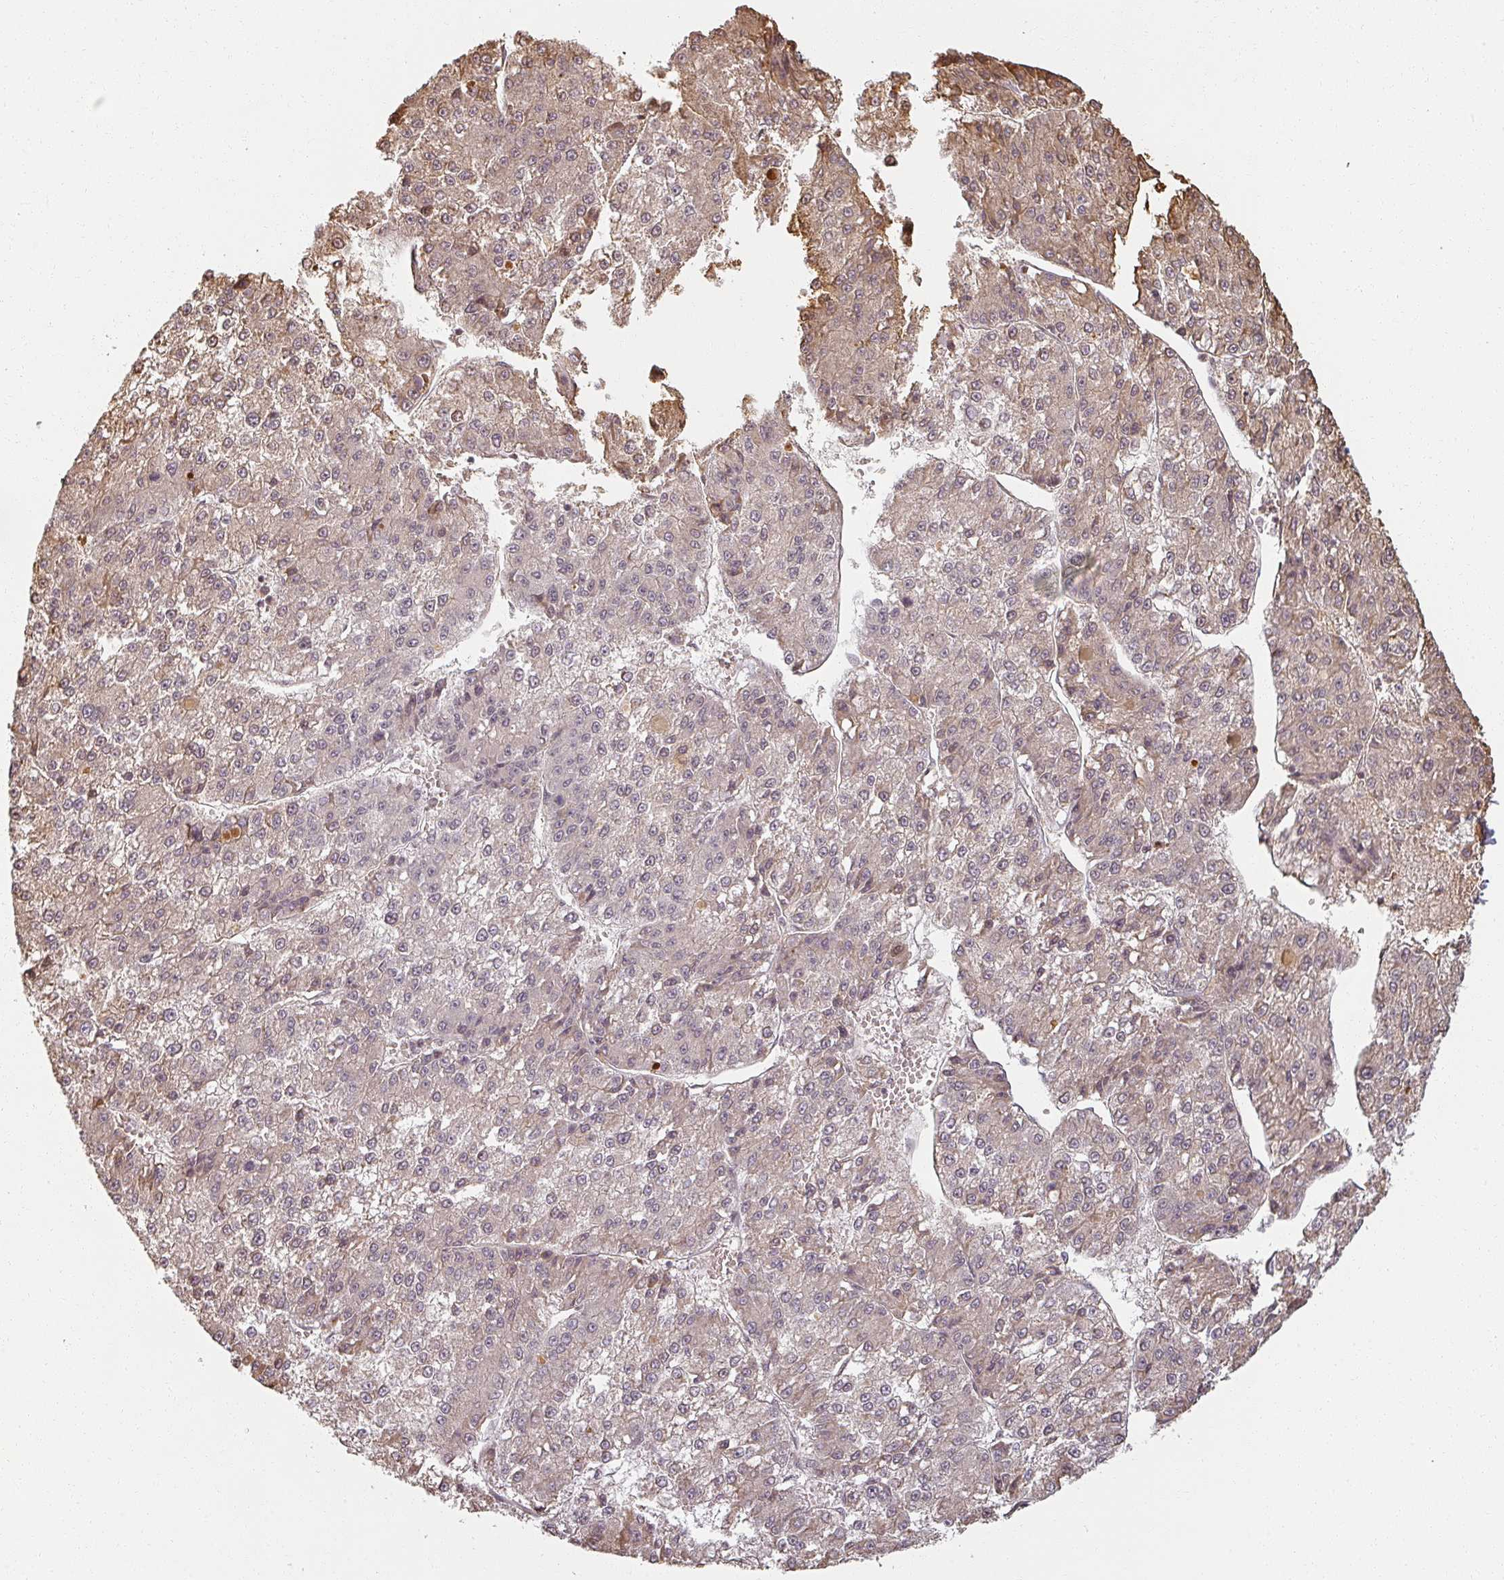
{"staining": {"intensity": "weak", "quantity": ">75%", "location": "cytoplasmic/membranous,nuclear"}, "tissue": "liver cancer", "cell_type": "Tumor cells", "image_type": "cancer", "snomed": [{"axis": "morphology", "description": "Carcinoma, Hepatocellular, NOS"}, {"axis": "topography", "description": "Liver"}], "caption": "Human liver hepatocellular carcinoma stained with a protein marker shows weak staining in tumor cells.", "gene": "MED19", "patient": {"sex": "female", "age": 73}}